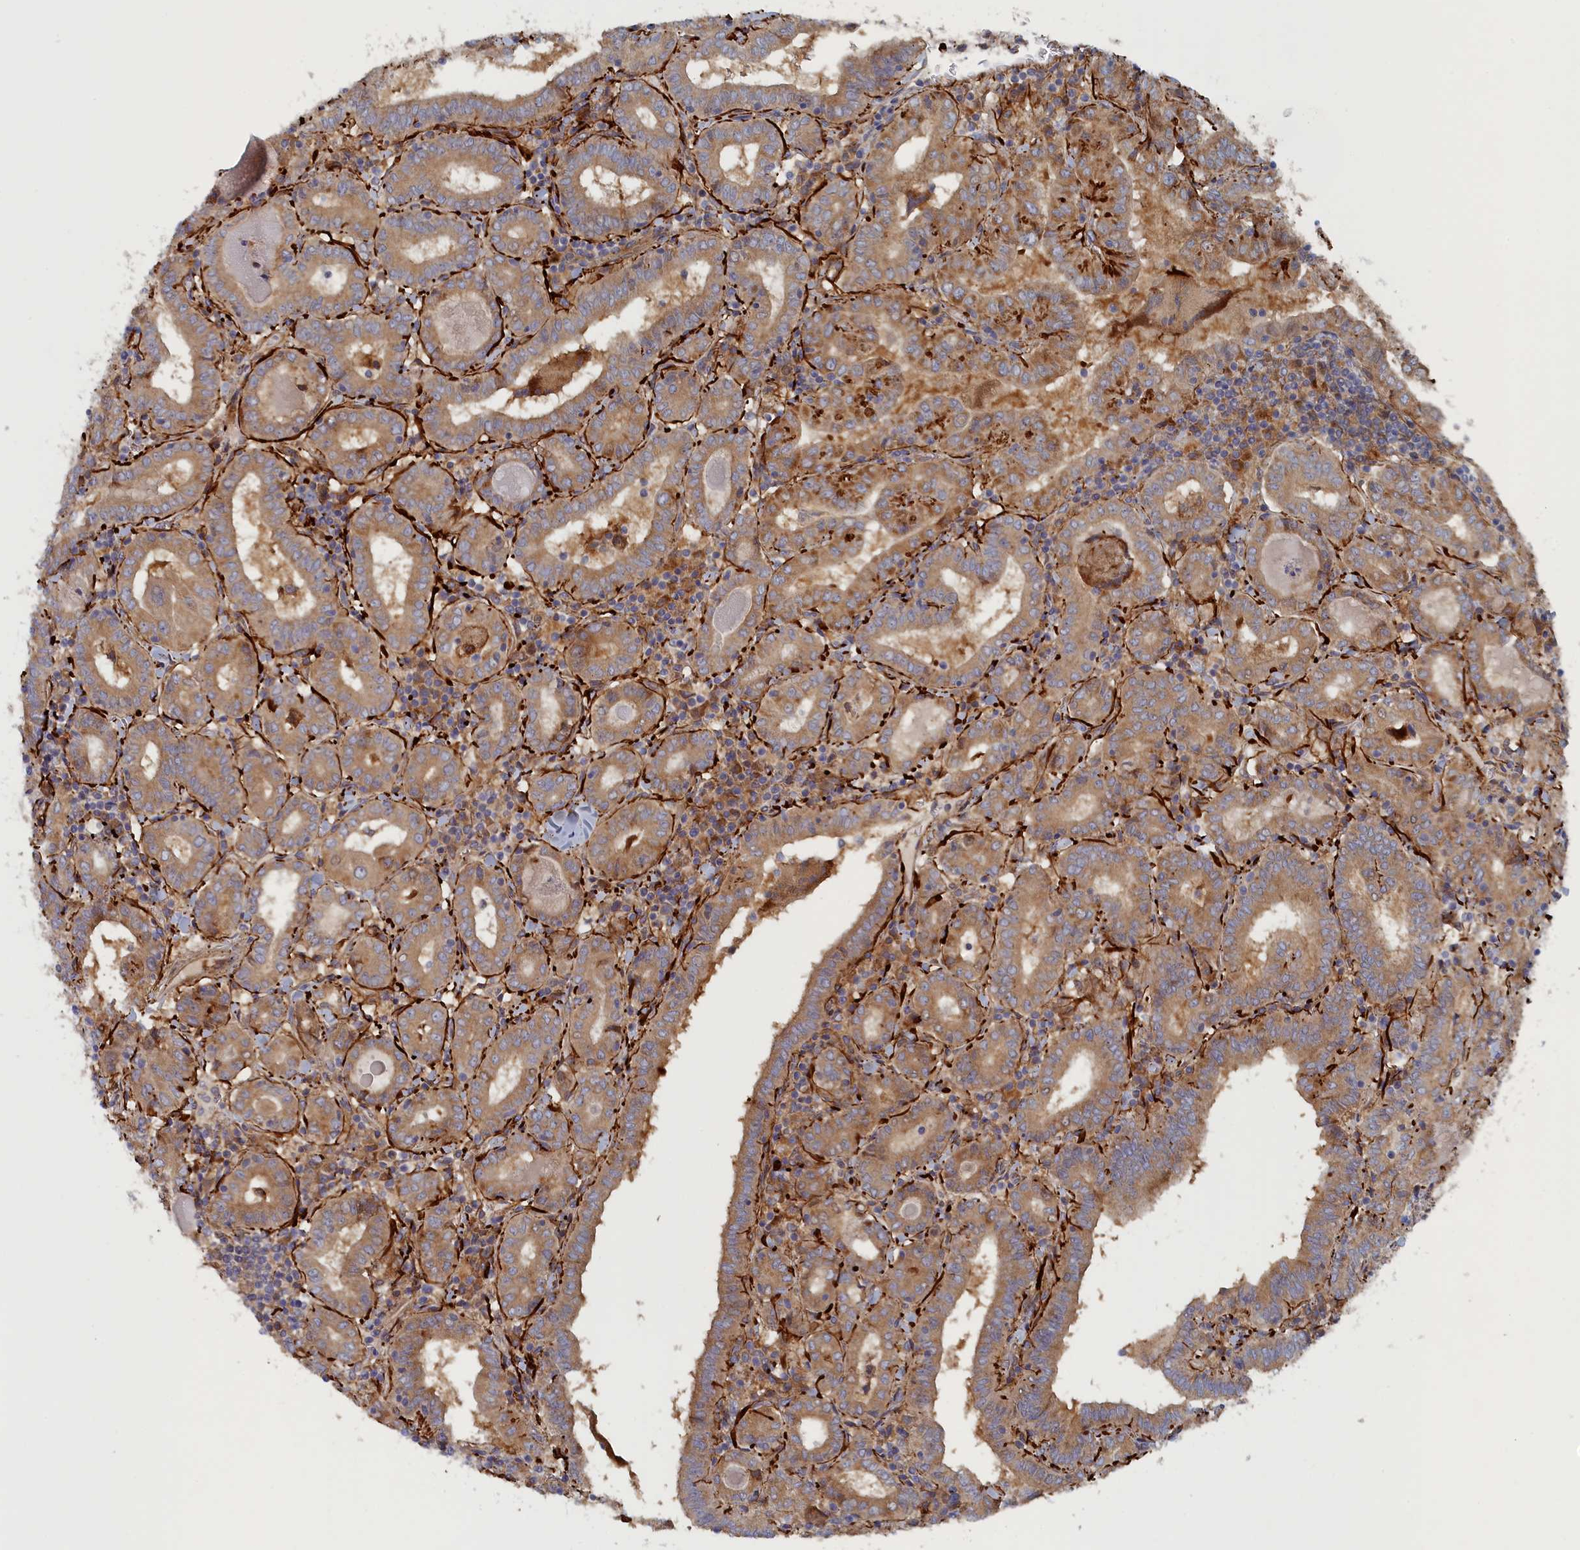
{"staining": {"intensity": "moderate", "quantity": ">75%", "location": "cytoplasmic/membranous"}, "tissue": "thyroid cancer", "cell_type": "Tumor cells", "image_type": "cancer", "snomed": [{"axis": "morphology", "description": "Papillary adenocarcinoma, NOS"}, {"axis": "topography", "description": "Thyroid gland"}], "caption": "Papillary adenocarcinoma (thyroid) was stained to show a protein in brown. There is medium levels of moderate cytoplasmic/membranous positivity in about >75% of tumor cells.", "gene": "TMEM196", "patient": {"sex": "female", "age": 72}}